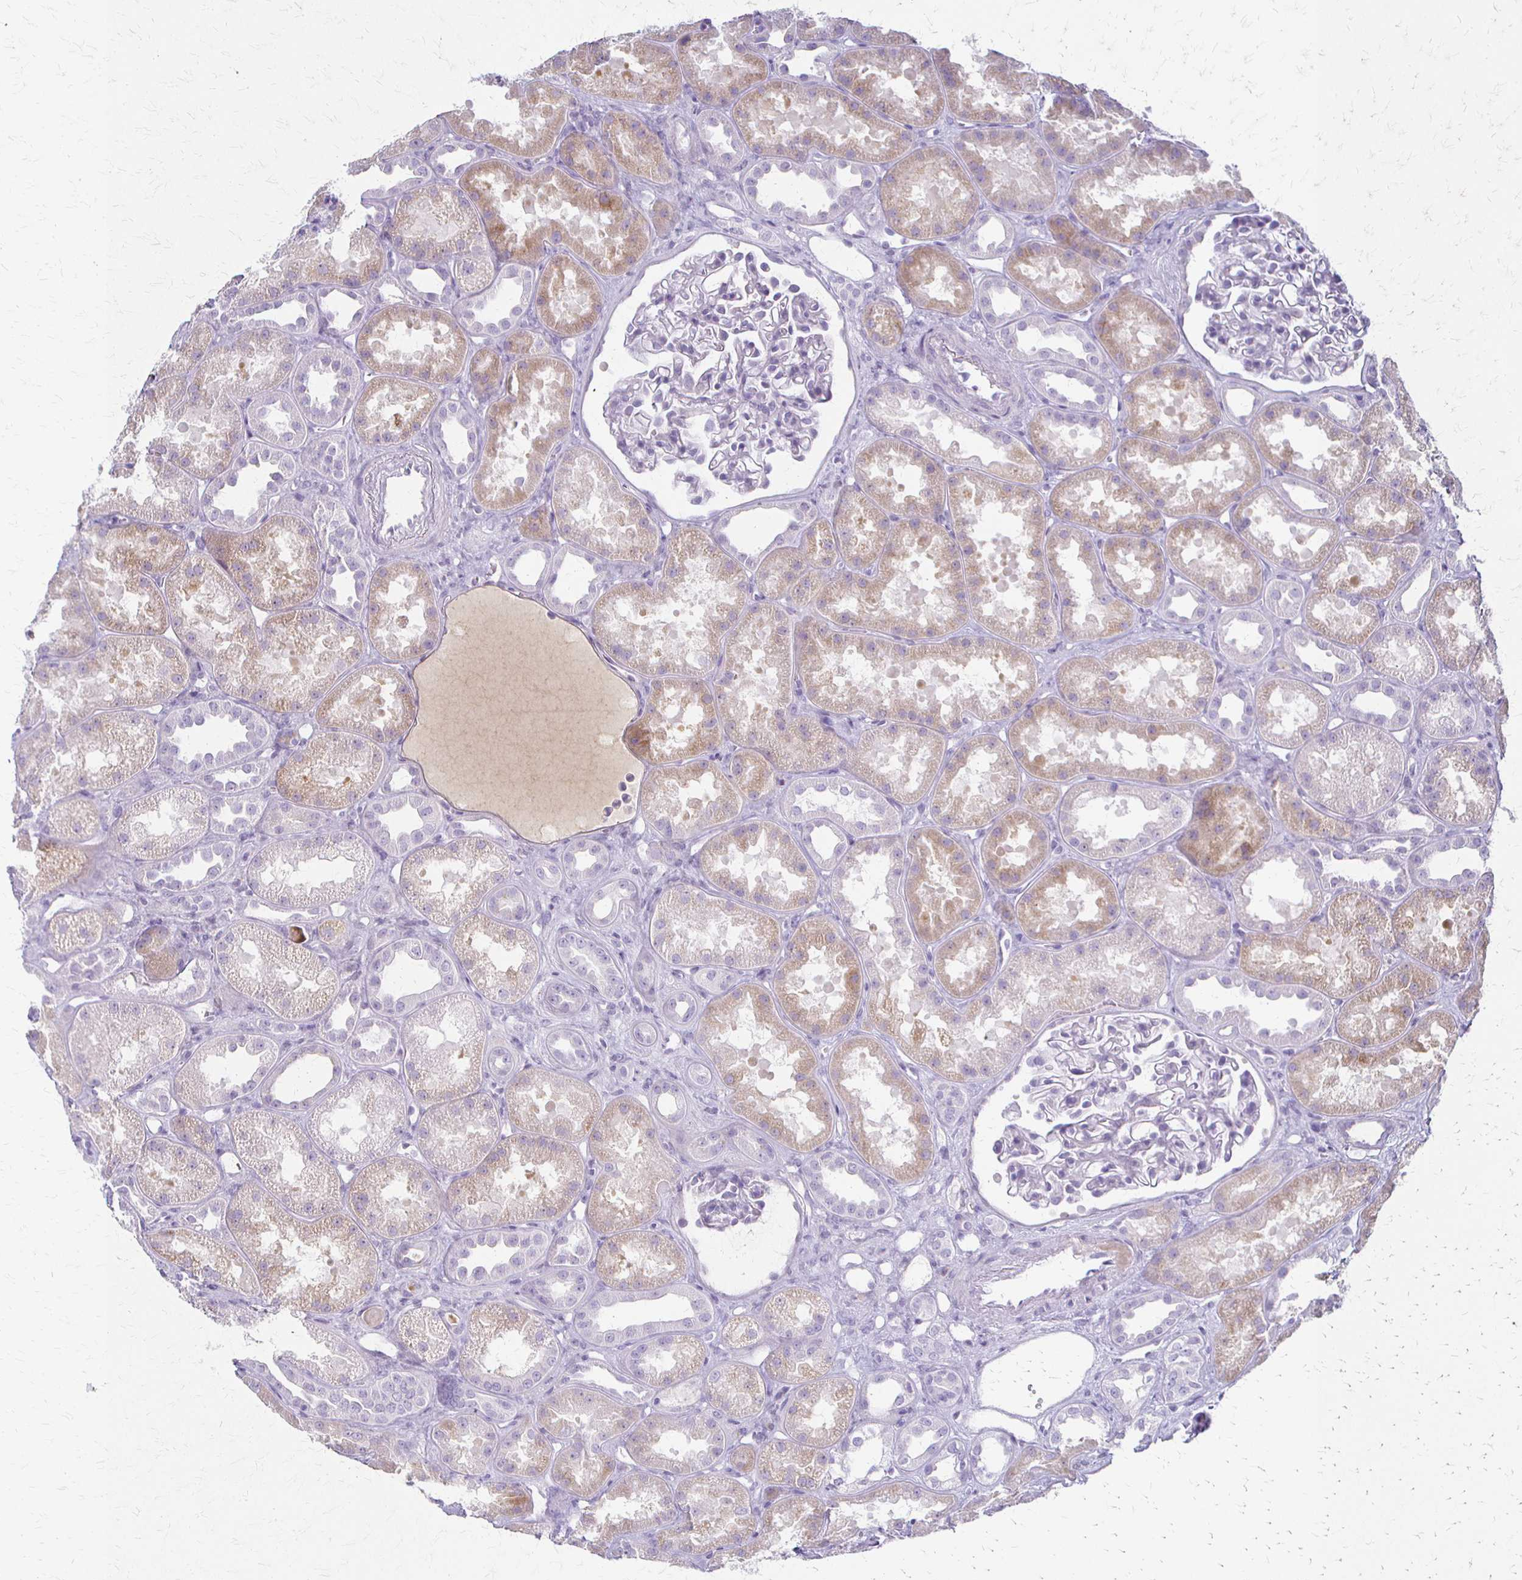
{"staining": {"intensity": "negative", "quantity": "none", "location": "none"}, "tissue": "kidney", "cell_type": "Cells in glomeruli", "image_type": "normal", "snomed": [{"axis": "morphology", "description": "Normal tissue, NOS"}, {"axis": "topography", "description": "Kidney"}], "caption": "This photomicrograph is of benign kidney stained with immunohistochemistry to label a protein in brown with the nuclei are counter-stained blue. There is no expression in cells in glomeruli. Nuclei are stained in blue.", "gene": "ACP5", "patient": {"sex": "male", "age": 61}}